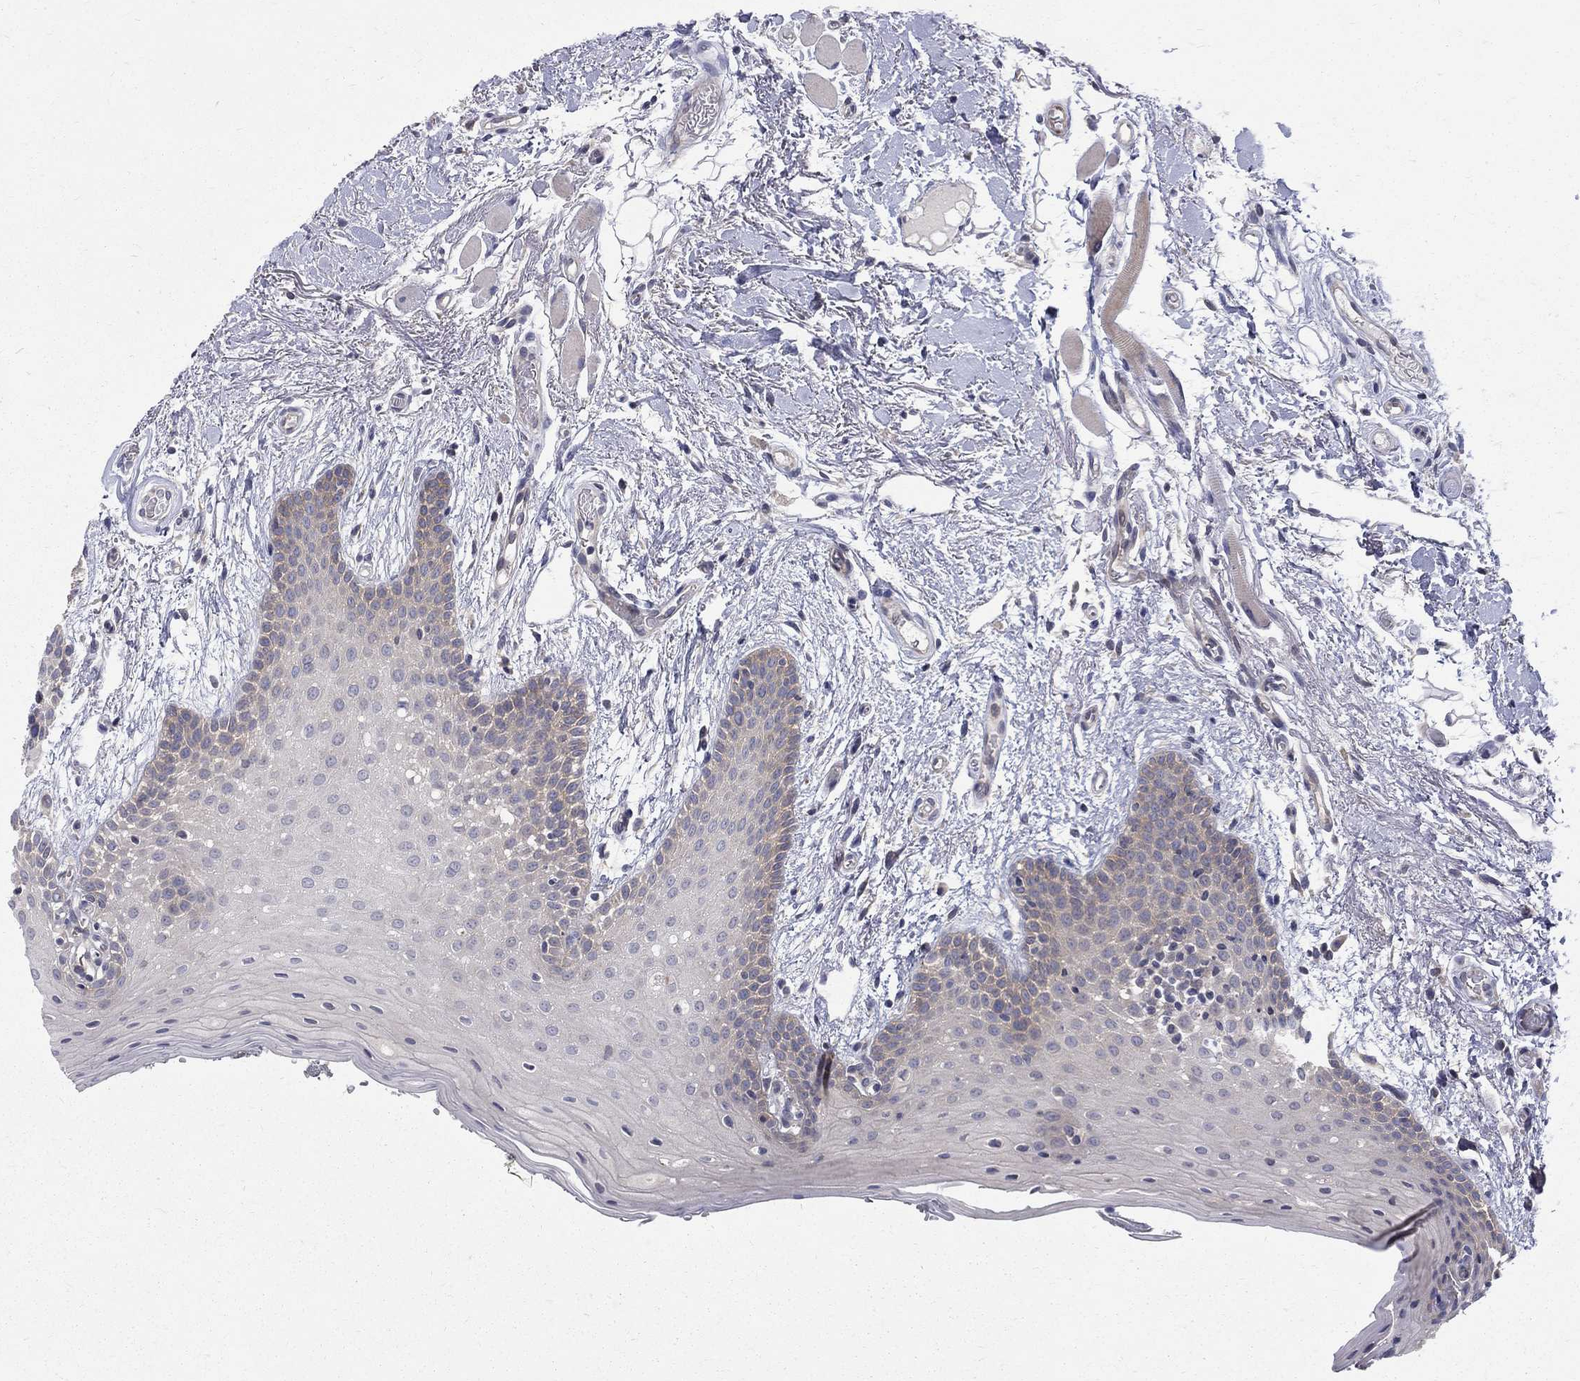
{"staining": {"intensity": "negative", "quantity": "none", "location": "none"}, "tissue": "oral mucosa", "cell_type": "Squamous epithelial cells", "image_type": "normal", "snomed": [{"axis": "morphology", "description": "Normal tissue, NOS"}, {"axis": "topography", "description": "Oral tissue"}, {"axis": "topography", "description": "Tounge, NOS"}], "caption": "Immunohistochemical staining of benign human oral mucosa exhibits no significant positivity in squamous epithelial cells. (Stains: DAB (3,3'-diaminobenzidine) IHC with hematoxylin counter stain, Microscopy: brightfield microscopy at high magnification).", "gene": "SH2B1", "patient": {"sex": "female", "age": 86}}